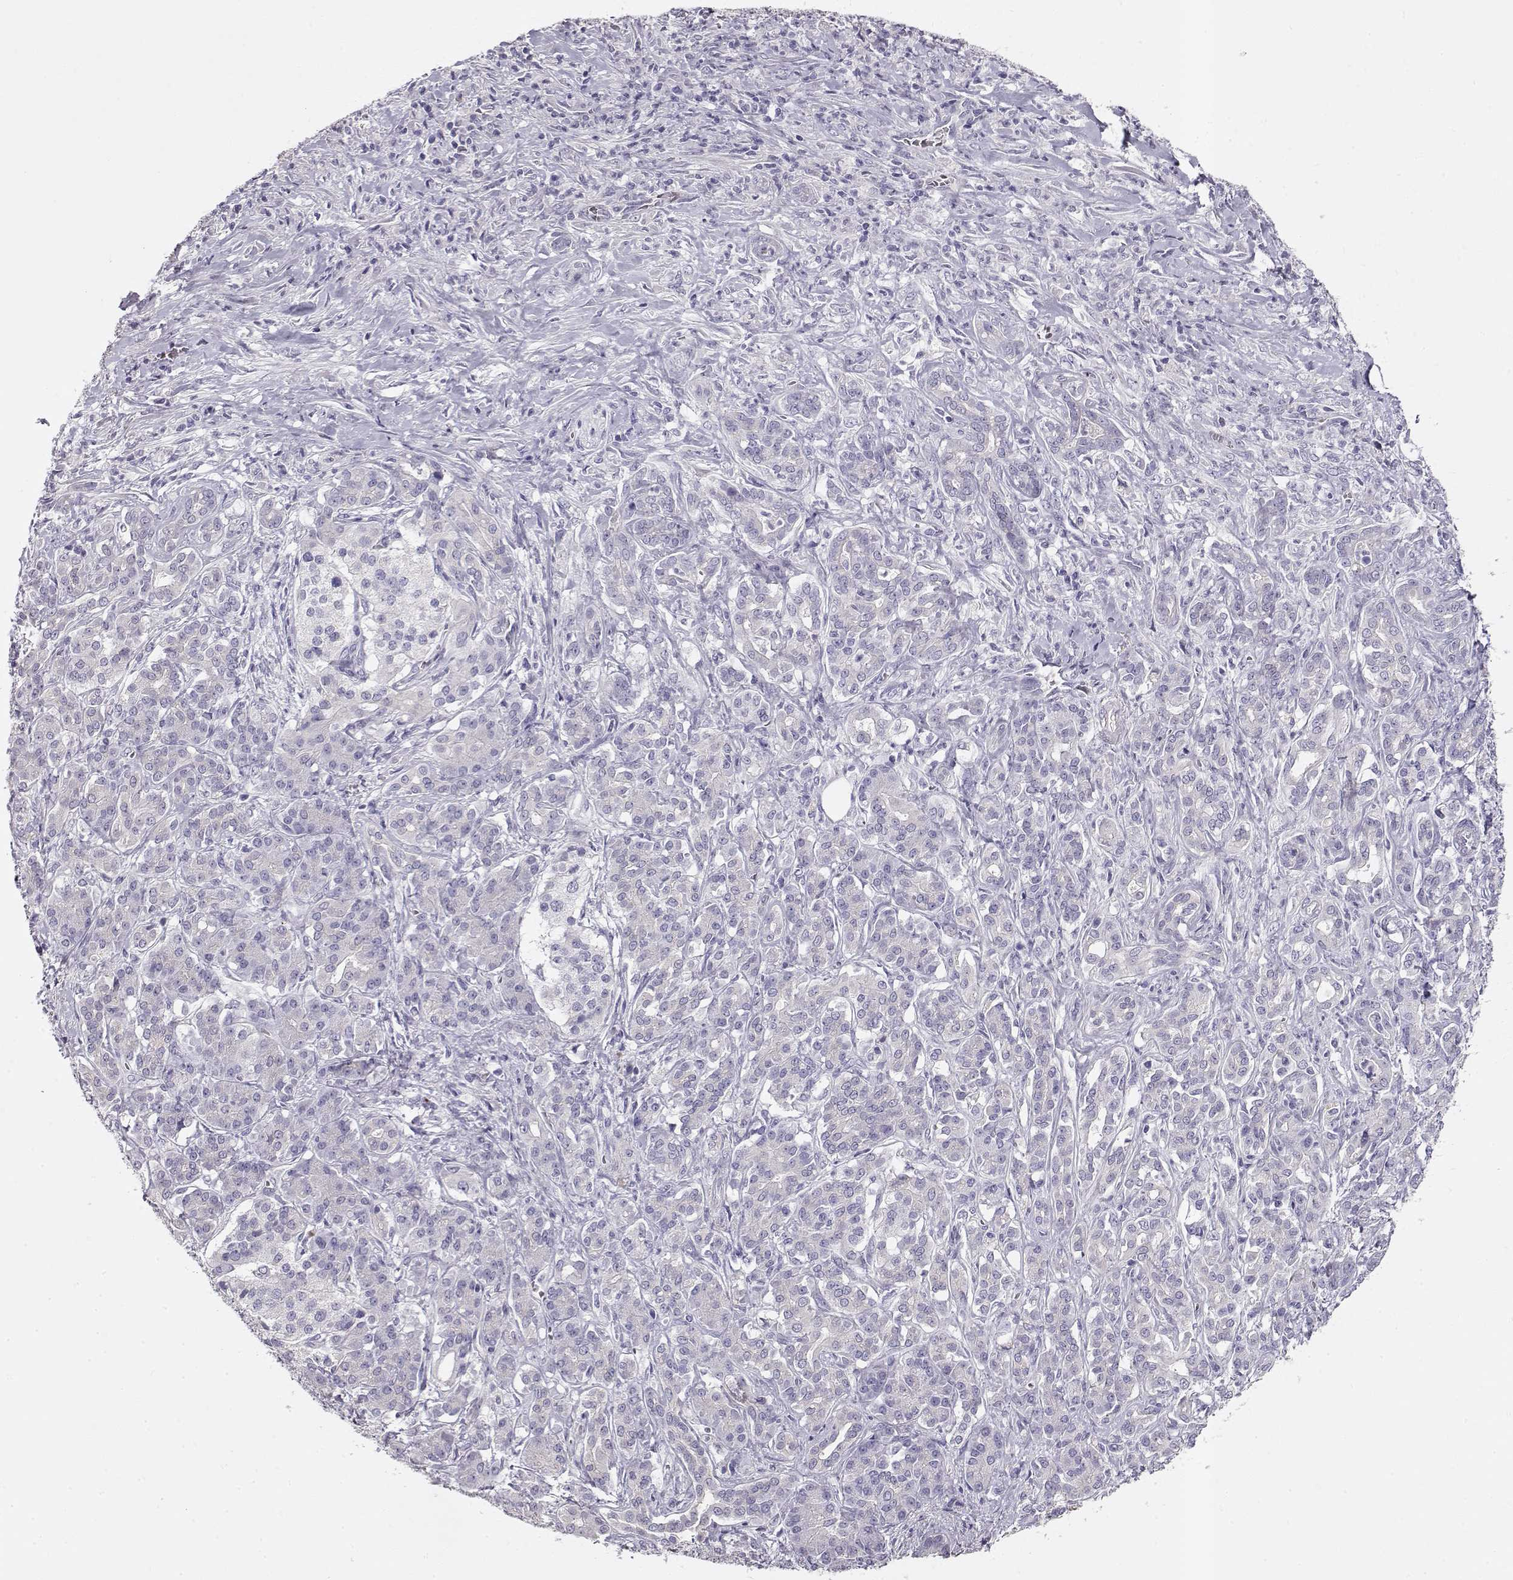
{"staining": {"intensity": "negative", "quantity": "none", "location": "none"}, "tissue": "pancreatic cancer", "cell_type": "Tumor cells", "image_type": "cancer", "snomed": [{"axis": "morphology", "description": "Normal tissue, NOS"}, {"axis": "morphology", "description": "Inflammation, NOS"}, {"axis": "morphology", "description": "Adenocarcinoma, NOS"}, {"axis": "topography", "description": "Pancreas"}], "caption": "Immunohistochemical staining of human pancreatic cancer (adenocarcinoma) reveals no significant staining in tumor cells.", "gene": "GLIPR1L2", "patient": {"sex": "male", "age": 57}}